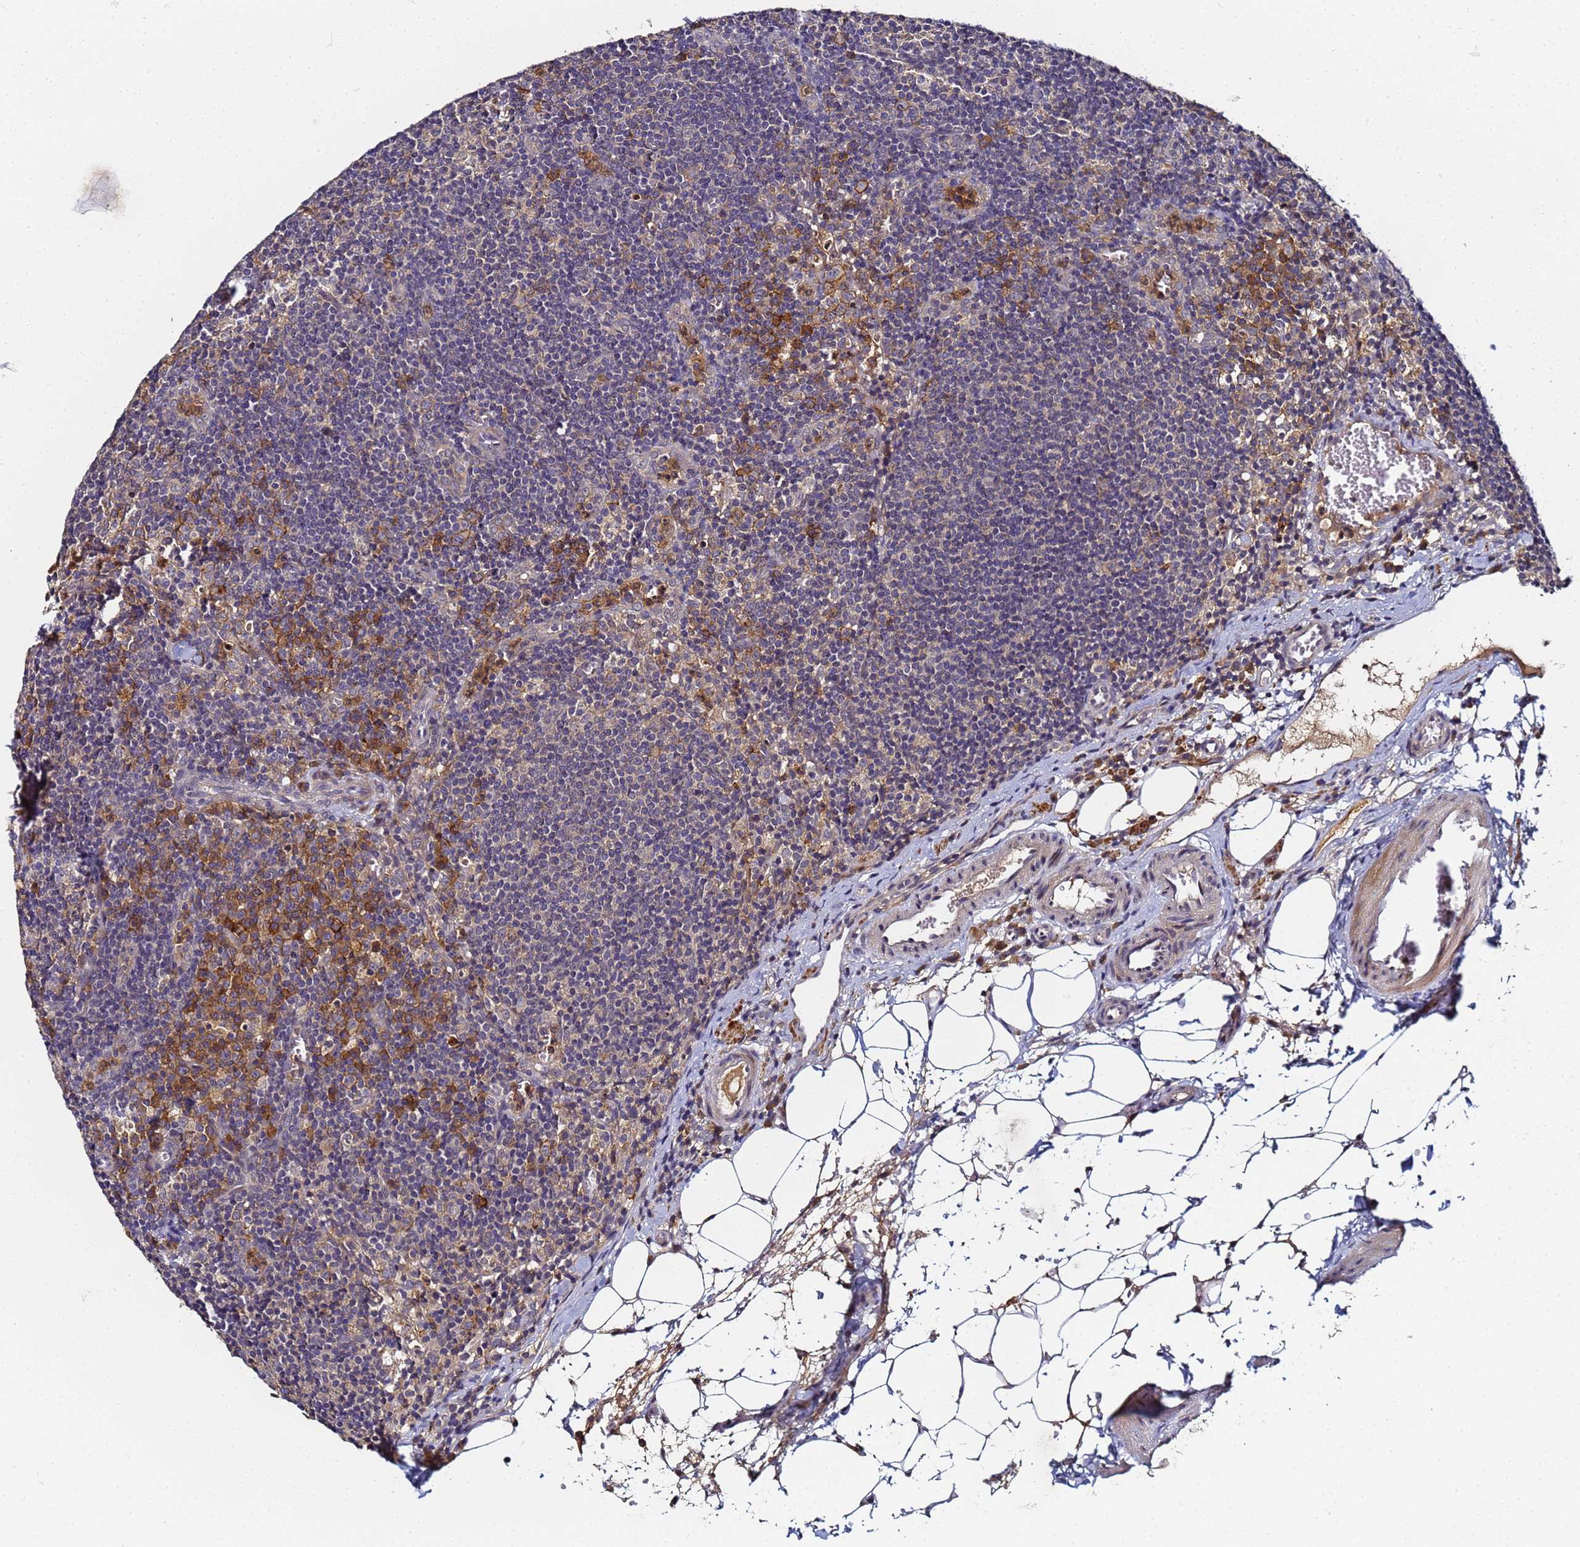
{"staining": {"intensity": "moderate", "quantity": "<25%", "location": "cytoplasmic/membranous"}, "tissue": "lymph node", "cell_type": "Germinal center cells", "image_type": "normal", "snomed": [{"axis": "morphology", "description": "Normal tissue, NOS"}, {"axis": "topography", "description": "Lymph node"}], "caption": "Immunohistochemical staining of benign lymph node reveals moderate cytoplasmic/membranous protein expression in about <25% of germinal center cells.", "gene": "LRRC69", "patient": {"sex": "female", "age": 27}}